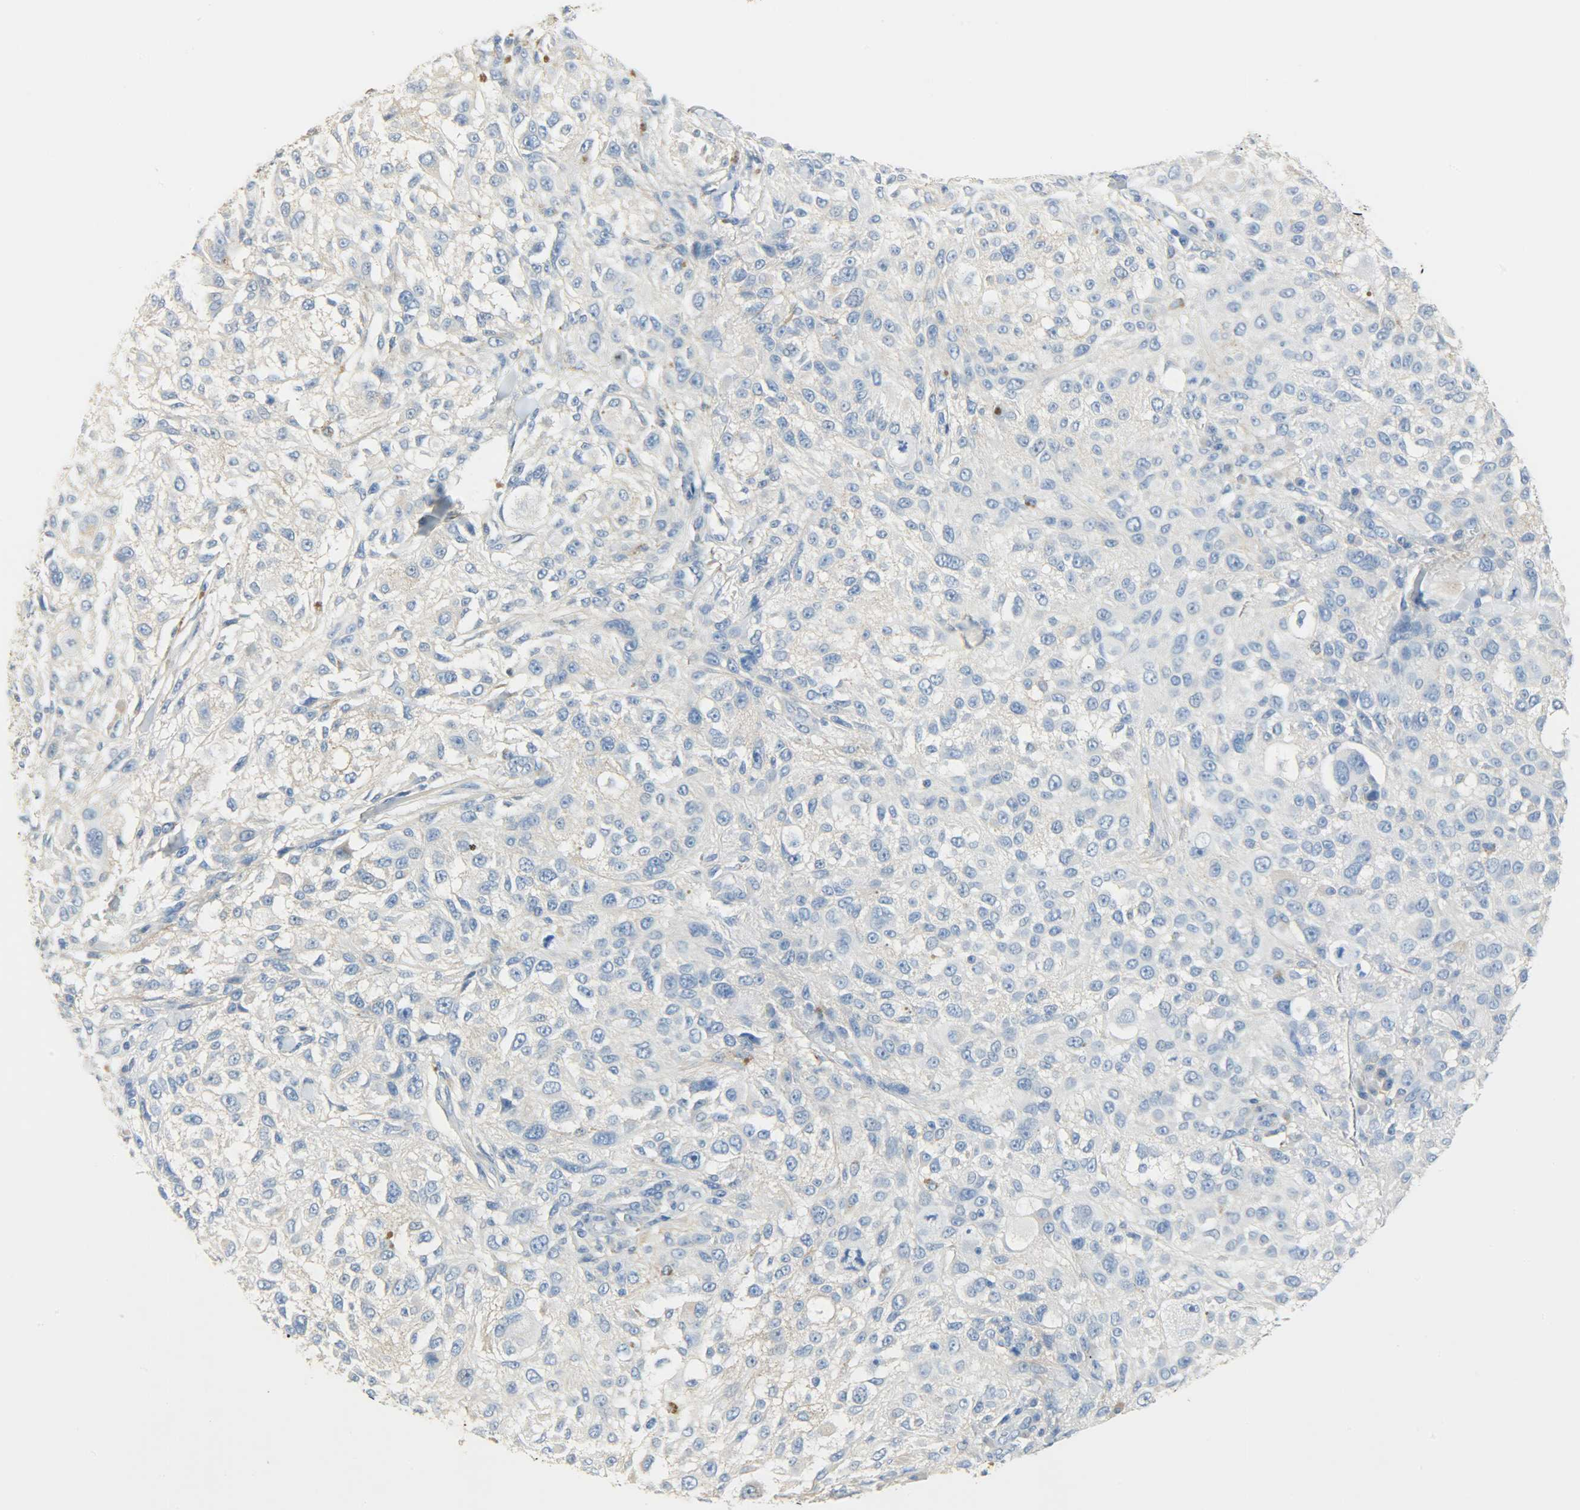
{"staining": {"intensity": "negative", "quantity": "none", "location": "none"}, "tissue": "melanoma", "cell_type": "Tumor cells", "image_type": "cancer", "snomed": [{"axis": "morphology", "description": "Necrosis, NOS"}, {"axis": "morphology", "description": "Malignant melanoma, NOS"}, {"axis": "topography", "description": "Skin"}], "caption": "This is an immunohistochemistry (IHC) micrograph of malignant melanoma. There is no staining in tumor cells.", "gene": "CRP", "patient": {"sex": "female", "age": 87}}